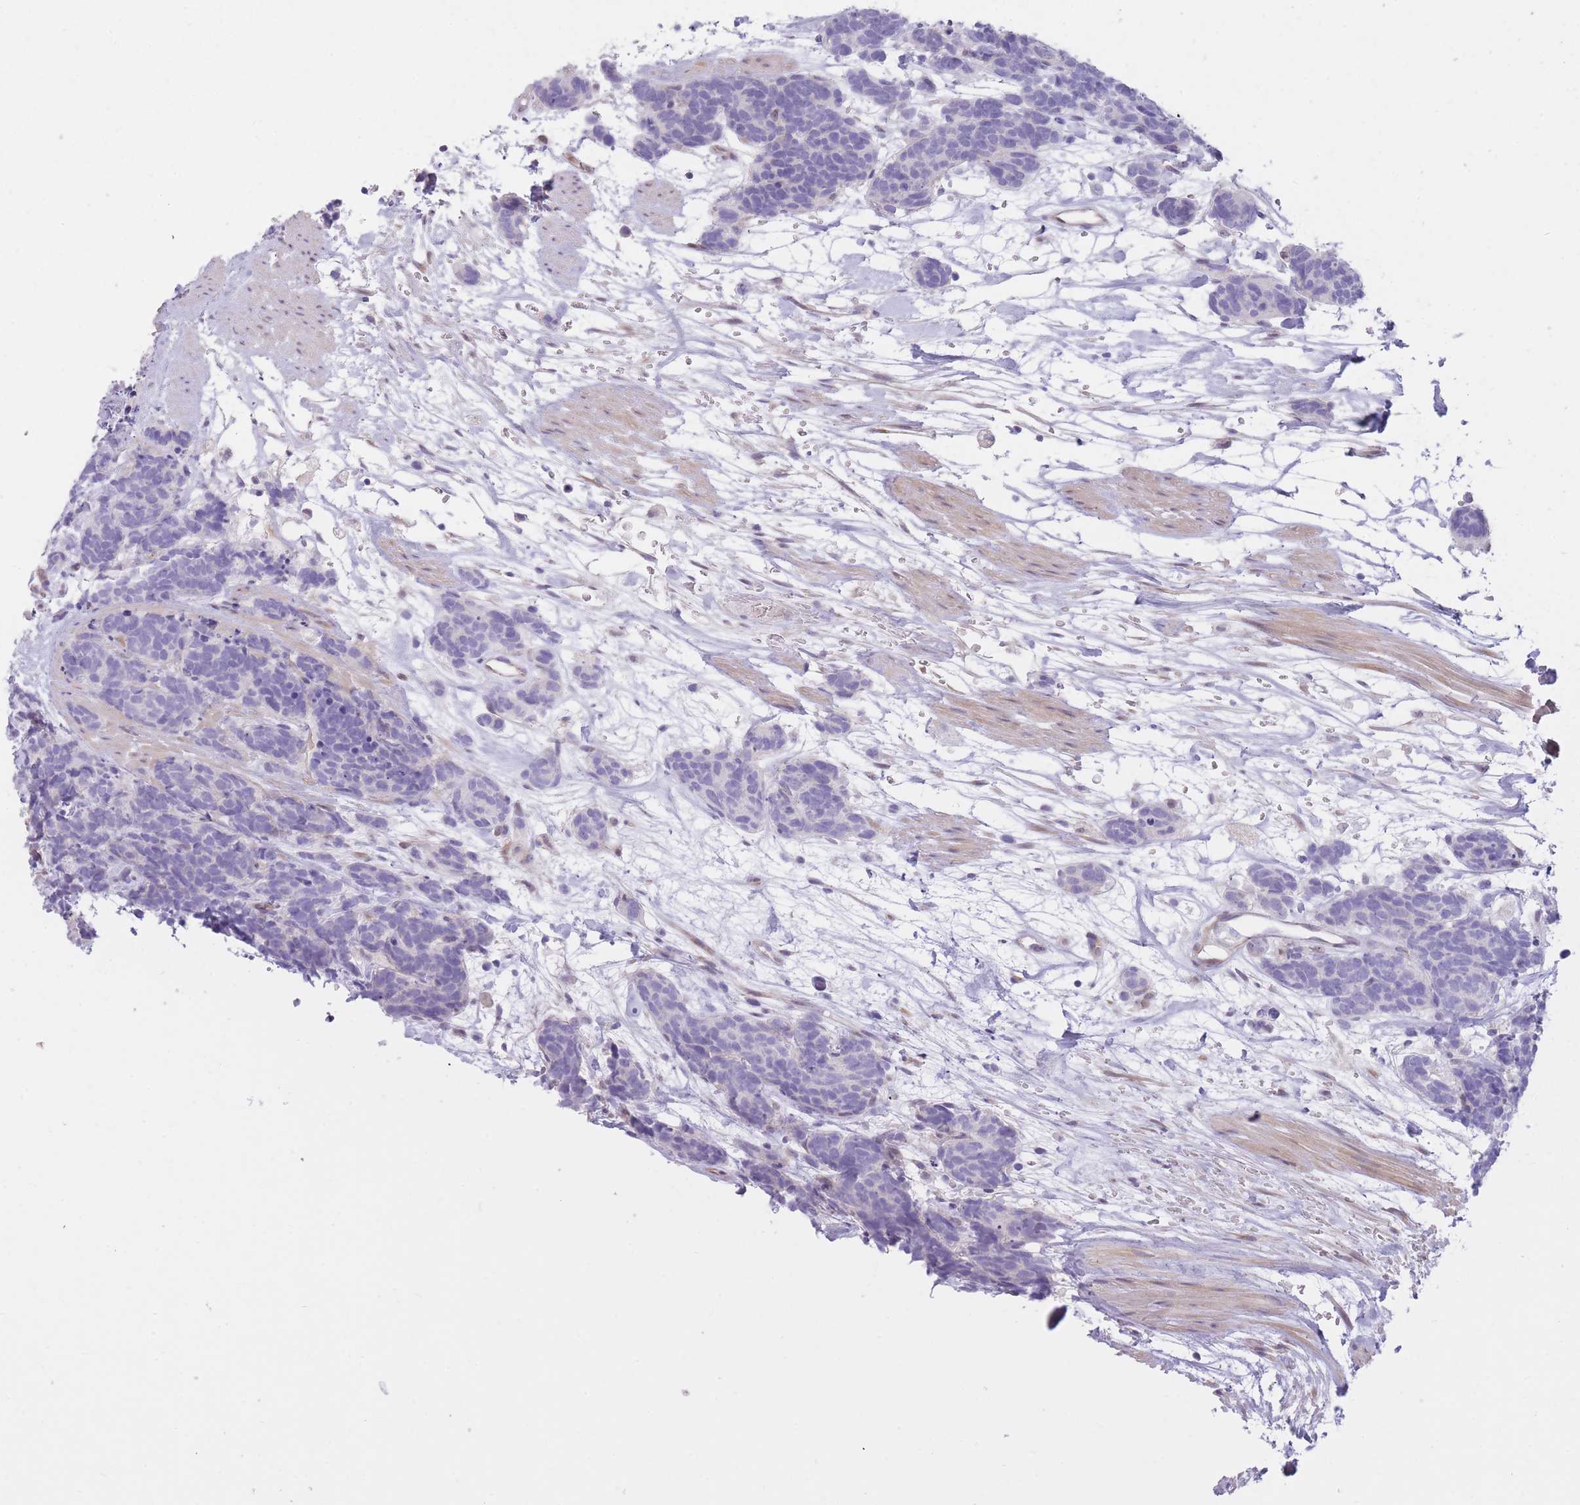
{"staining": {"intensity": "negative", "quantity": "none", "location": "none"}, "tissue": "carcinoid", "cell_type": "Tumor cells", "image_type": "cancer", "snomed": [{"axis": "morphology", "description": "Carcinoma, NOS"}, {"axis": "morphology", "description": "Carcinoid, malignant, NOS"}, {"axis": "topography", "description": "Prostate"}], "caption": "The histopathology image demonstrates no staining of tumor cells in malignant carcinoid.", "gene": "IMPG1", "patient": {"sex": "male", "age": 57}}